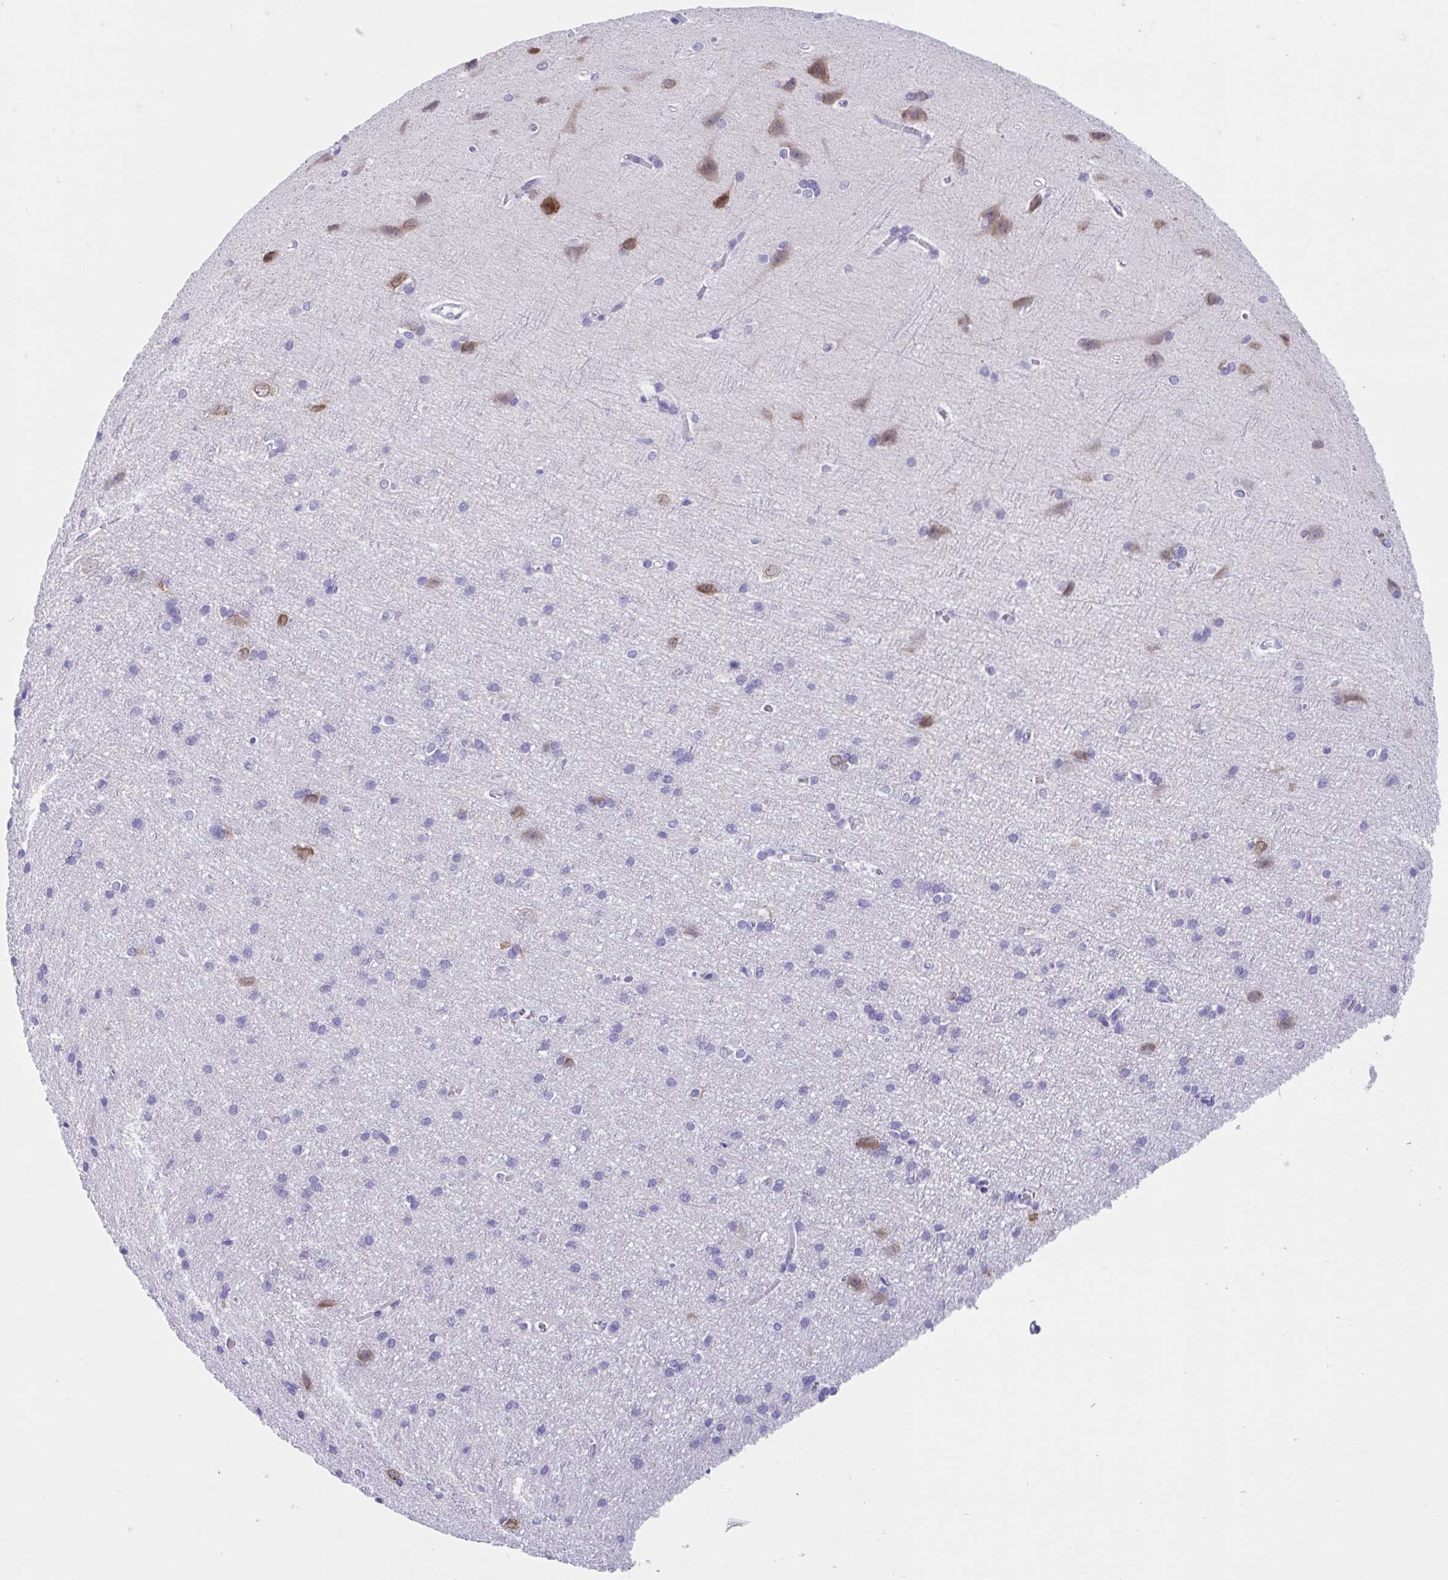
{"staining": {"intensity": "negative", "quantity": "none", "location": "none"}, "tissue": "cerebral cortex", "cell_type": "Endothelial cells", "image_type": "normal", "snomed": [{"axis": "morphology", "description": "Normal tissue, NOS"}, {"axis": "topography", "description": "Cerebral cortex"}], "caption": "IHC micrograph of normal cerebral cortex: cerebral cortex stained with DAB (3,3'-diaminobenzidine) reveals no significant protein staining in endothelial cells.", "gene": "TMEM35A", "patient": {"sex": "male", "age": 37}}